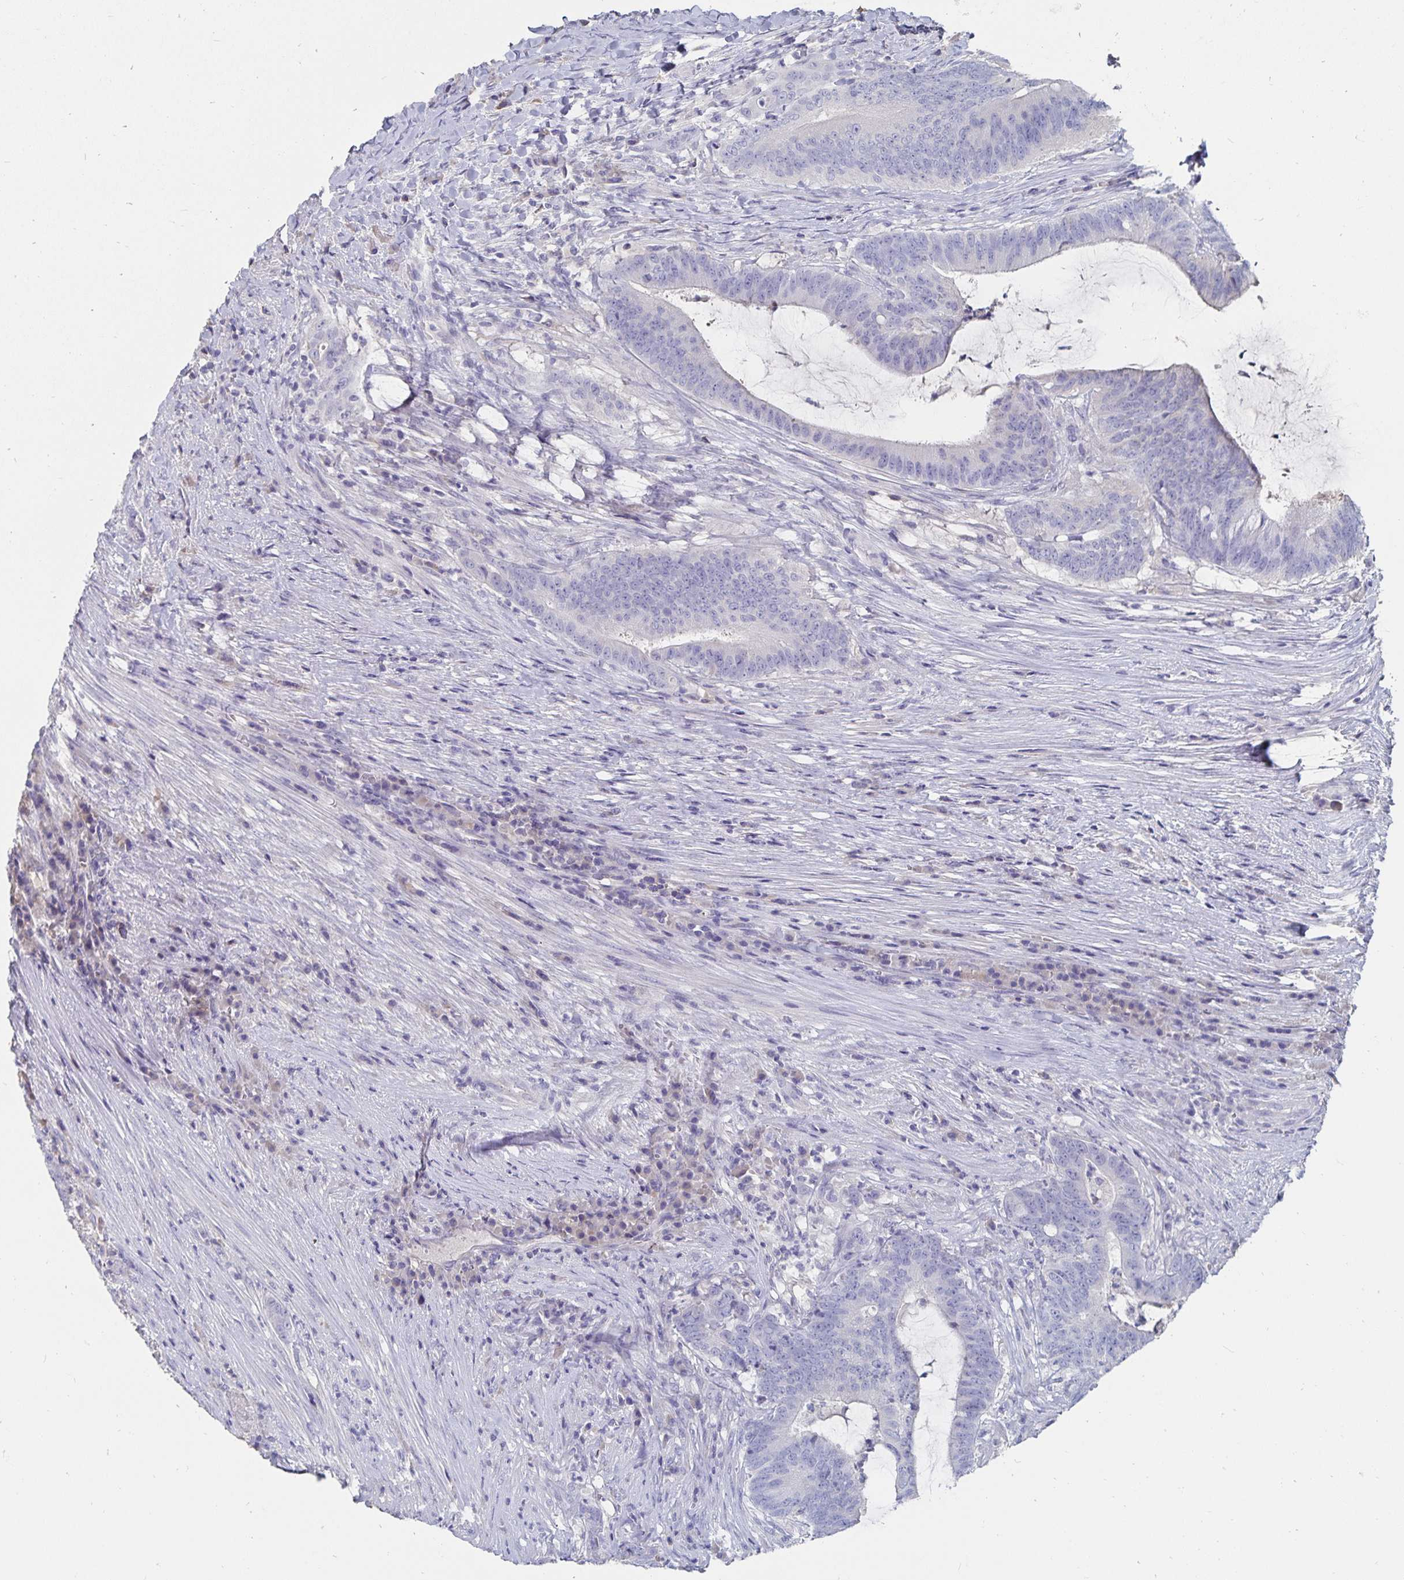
{"staining": {"intensity": "negative", "quantity": "none", "location": "none"}, "tissue": "colorectal cancer", "cell_type": "Tumor cells", "image_type": "cancer", "snomed": [{"axis": "morphology", "description": "Adenocarcinoma, NOS"}, {"axis": "topography", "description": "Colon"}], "caption": "An immunohistochemistry (IHC) micrograph of colorectal adenocarcinoma is shown. There is no staining in tumor cells of colorectal adenocarcinoma. (DAB immunohistochemistry with hematoxylin counter stain).", "gene": "CFAP69", "patient": {"sex": "female", "age": 43}}